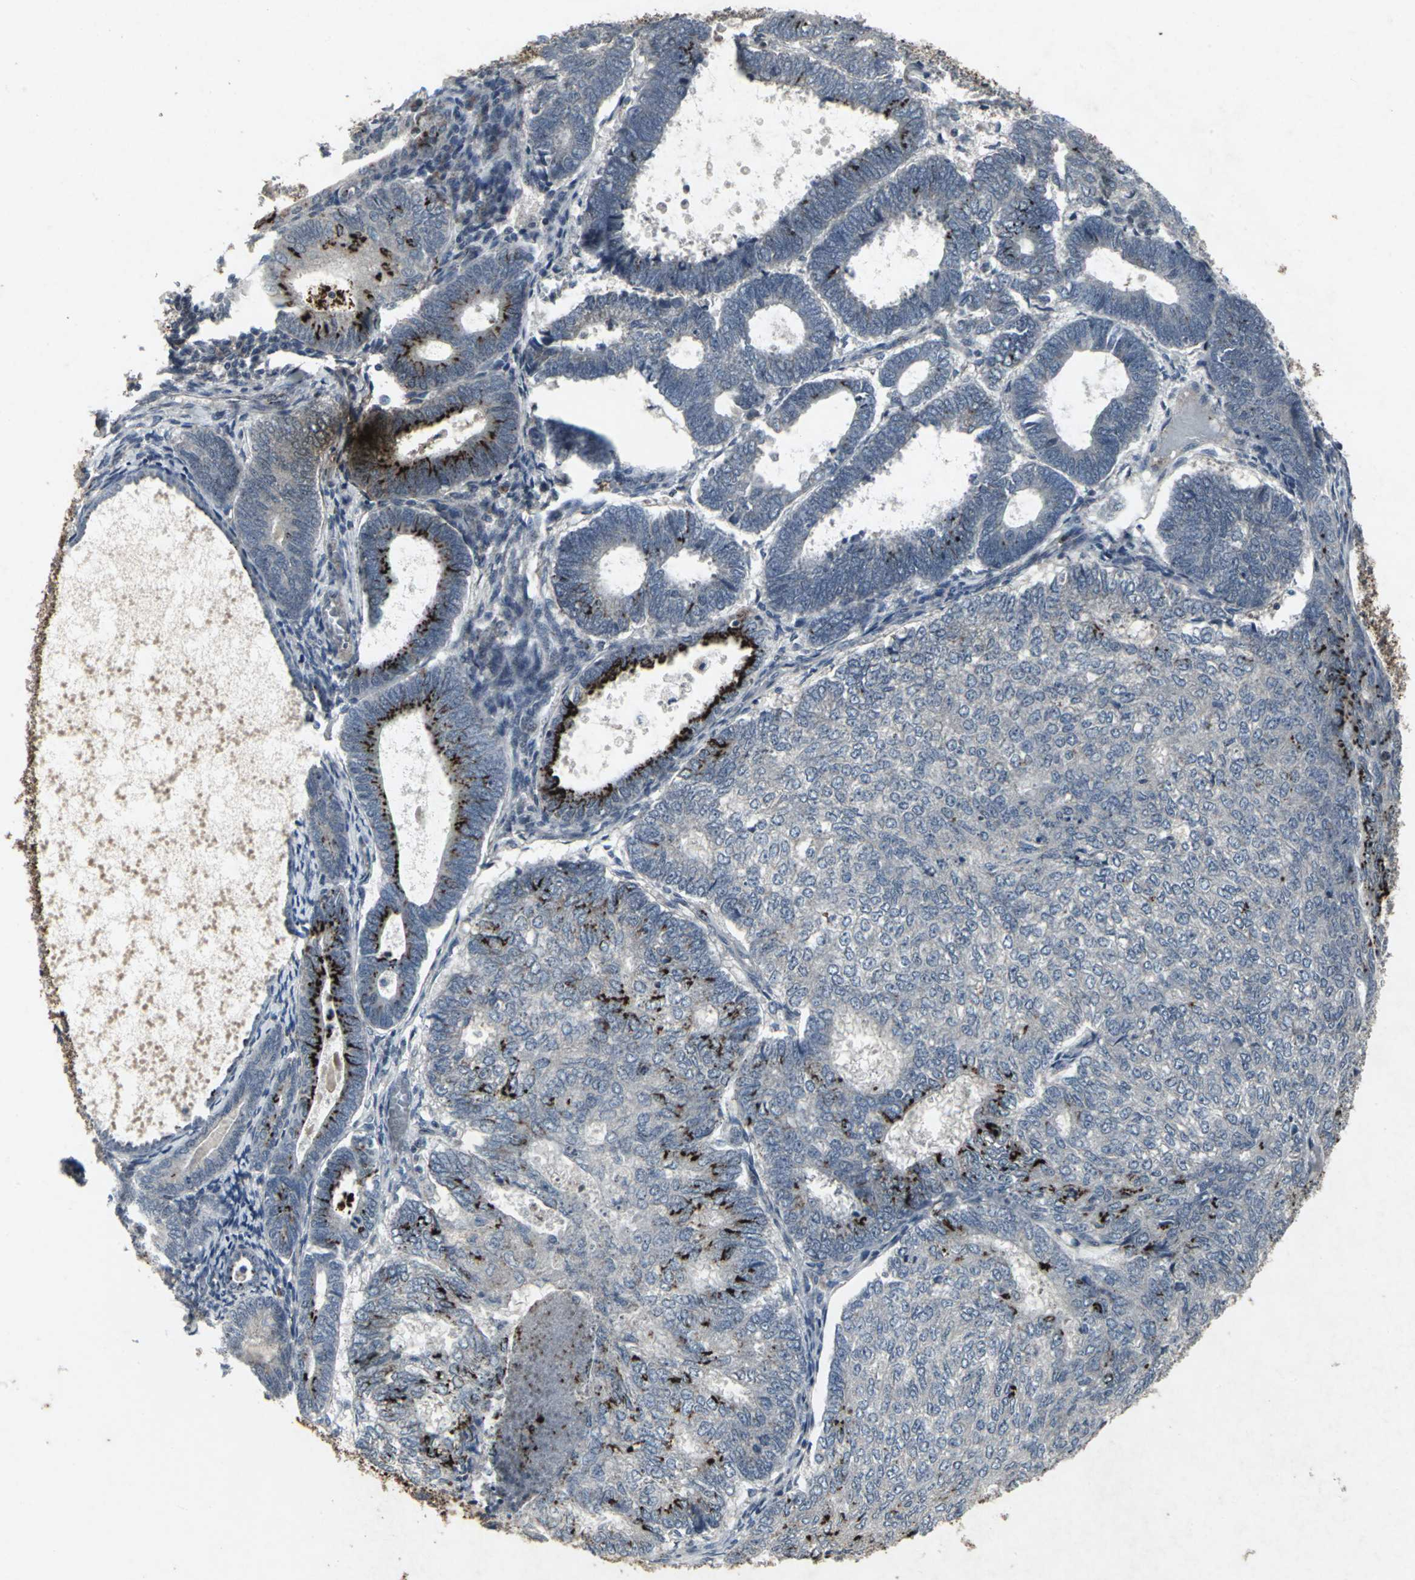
{"staining": {"intensity": "strong", "quantity": "<25%", "location": "cytoplasmic/membranous"}, "tissue": "endometrial cancer", "cell_type": "Tumor cells", "image_type": "cancer", "snomed": [{"axis": "morphology", "description": "Adenocarcinoma, NOS"}, {"axis": "topography", "description": "Uterus"}], "caption": "Tumor cells reveal strong cytoplasmic/membranous staining in approximately <25% of cells in endometrial cancer.", "gene": "BMP4", "patient": {"sex": "female", "age": 60}}